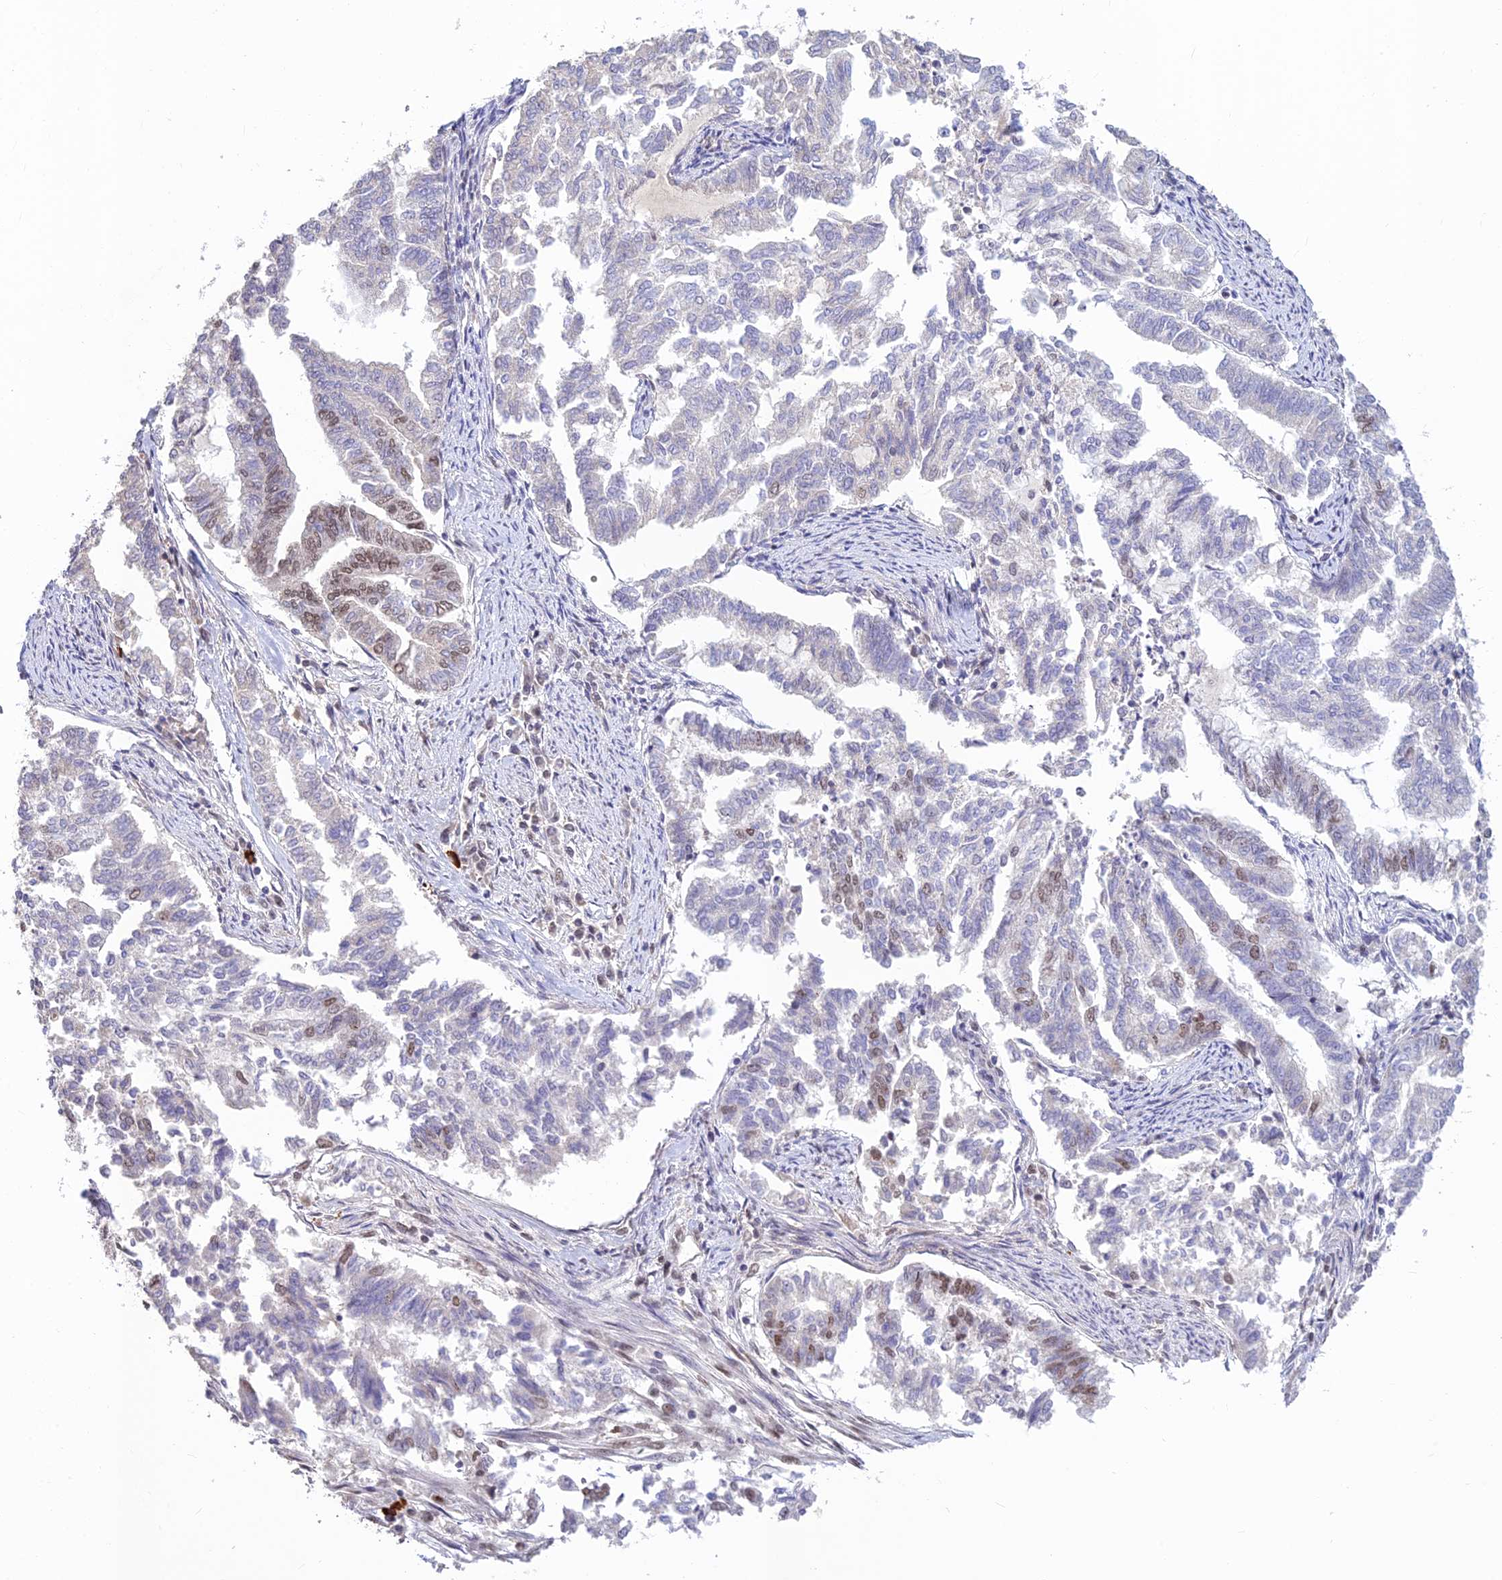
{"staining": {"intensity": "moderate", "quantity": "<25%", "location": "nuclear"}, "tissue": "endometrial cancer", "cell_type": "Tumor cells", "image_type": "cancer", "snomed": [{"axis": "morphology", "description": "Adenocarcinoma, NOS"}, {"axis": "topography", "description": "Endometrium"}], "caption": "Adenocarcinoma (endometrial) stained with immunohistochemistry (IHC) shows moderate nuclear staining in approximately <25% of tumor cells. Nuclei are stained in blue.", "gene": "POLR1G", "patient": {"sex": "female", "age": 79}}